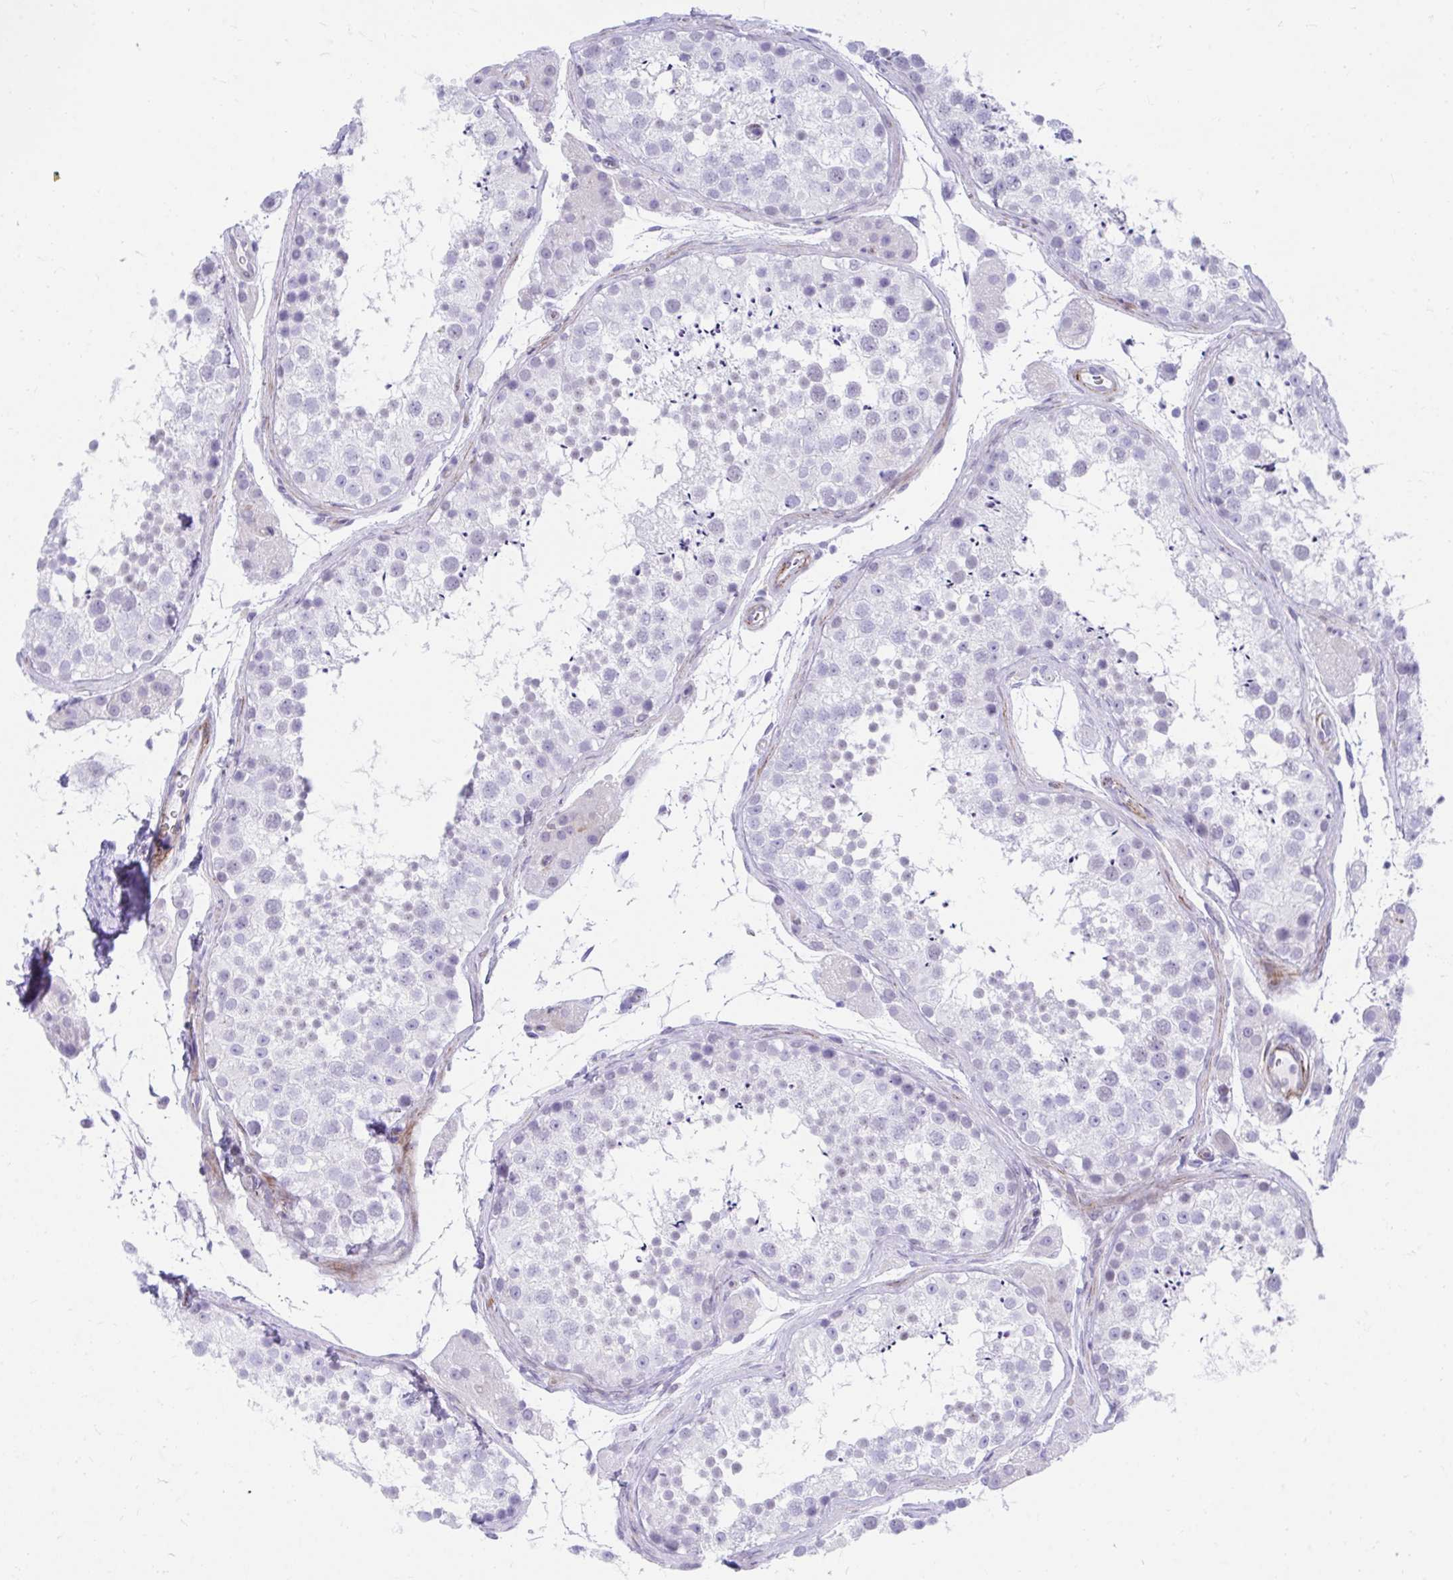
{"staining": {"intensity": "negative", "quantity": "none", "location": "none"}, "tissue": "testis", "cell_type": "Cells in seminiferous ducts", "image_type": "normal", "snomed": [{"axis": "morphology", "description": "Normal tissue, NOS"}, {"axis": "topography", "description": "Testis"}], "caption": "The micrograph exhibits no staining of cells in seminiferous ducts in unremarkable testis.", "gene": "CSTB", "patient": {"sex": "male", "age": 41}}